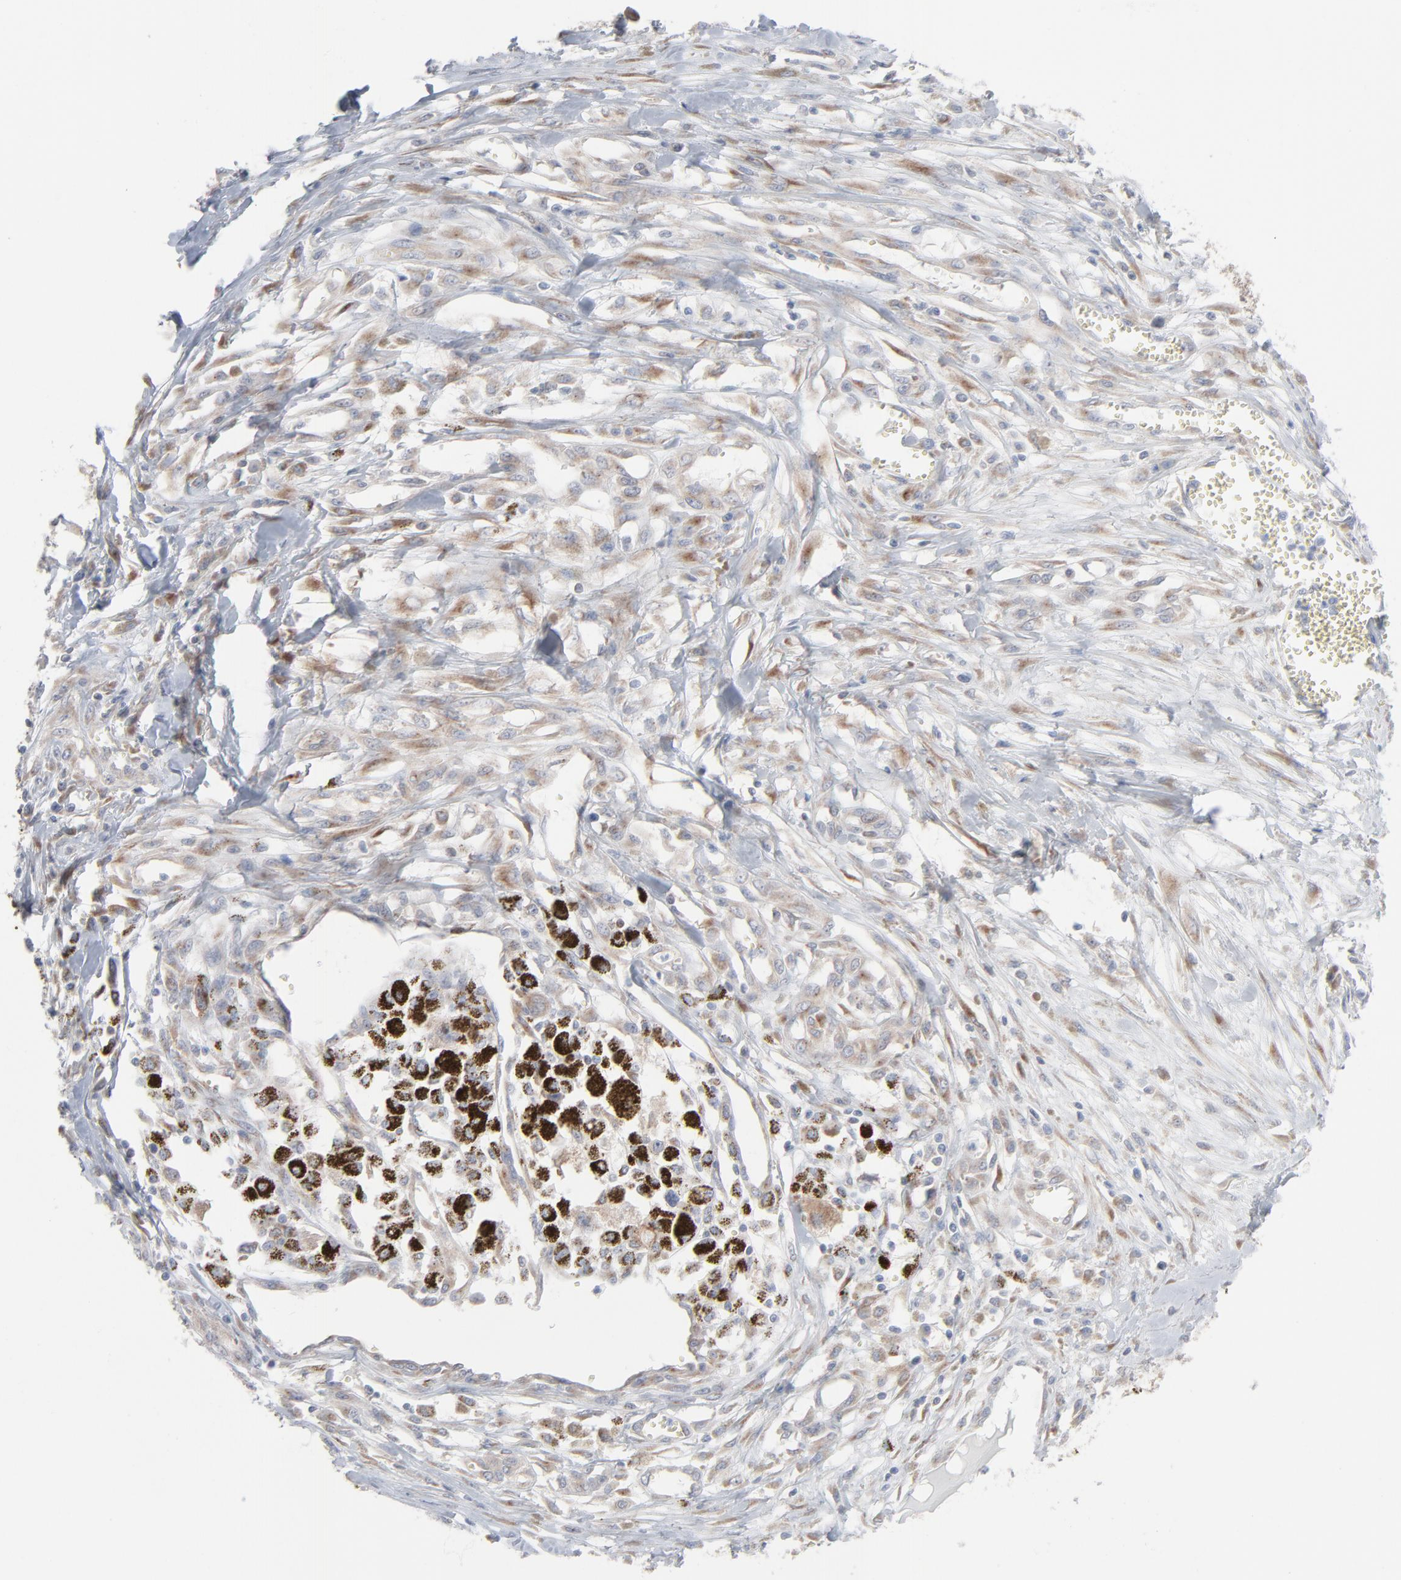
{"staining": {"intensity": "moderate", "quantity": ">75%", "location": "cytoplasmic/membranous"}, "tissue": "melanoma", "cell_type": "Tumor cells", "image_type": "cancer", "snomed": [{"axis": "morphology", "description": "Malignant melanoma, Metastatic site"}, {"axis": "topography", "description": "Lymph node"}], "caption": "IHC micrograph of human melanoma stained for a protein (brown), which demonstrates medium levels of moderate cytoplasmic/membranous expression in about >75% of tumor cells.", "gene": "KDSR", "patient": {"sex": "male", "age": 59}}